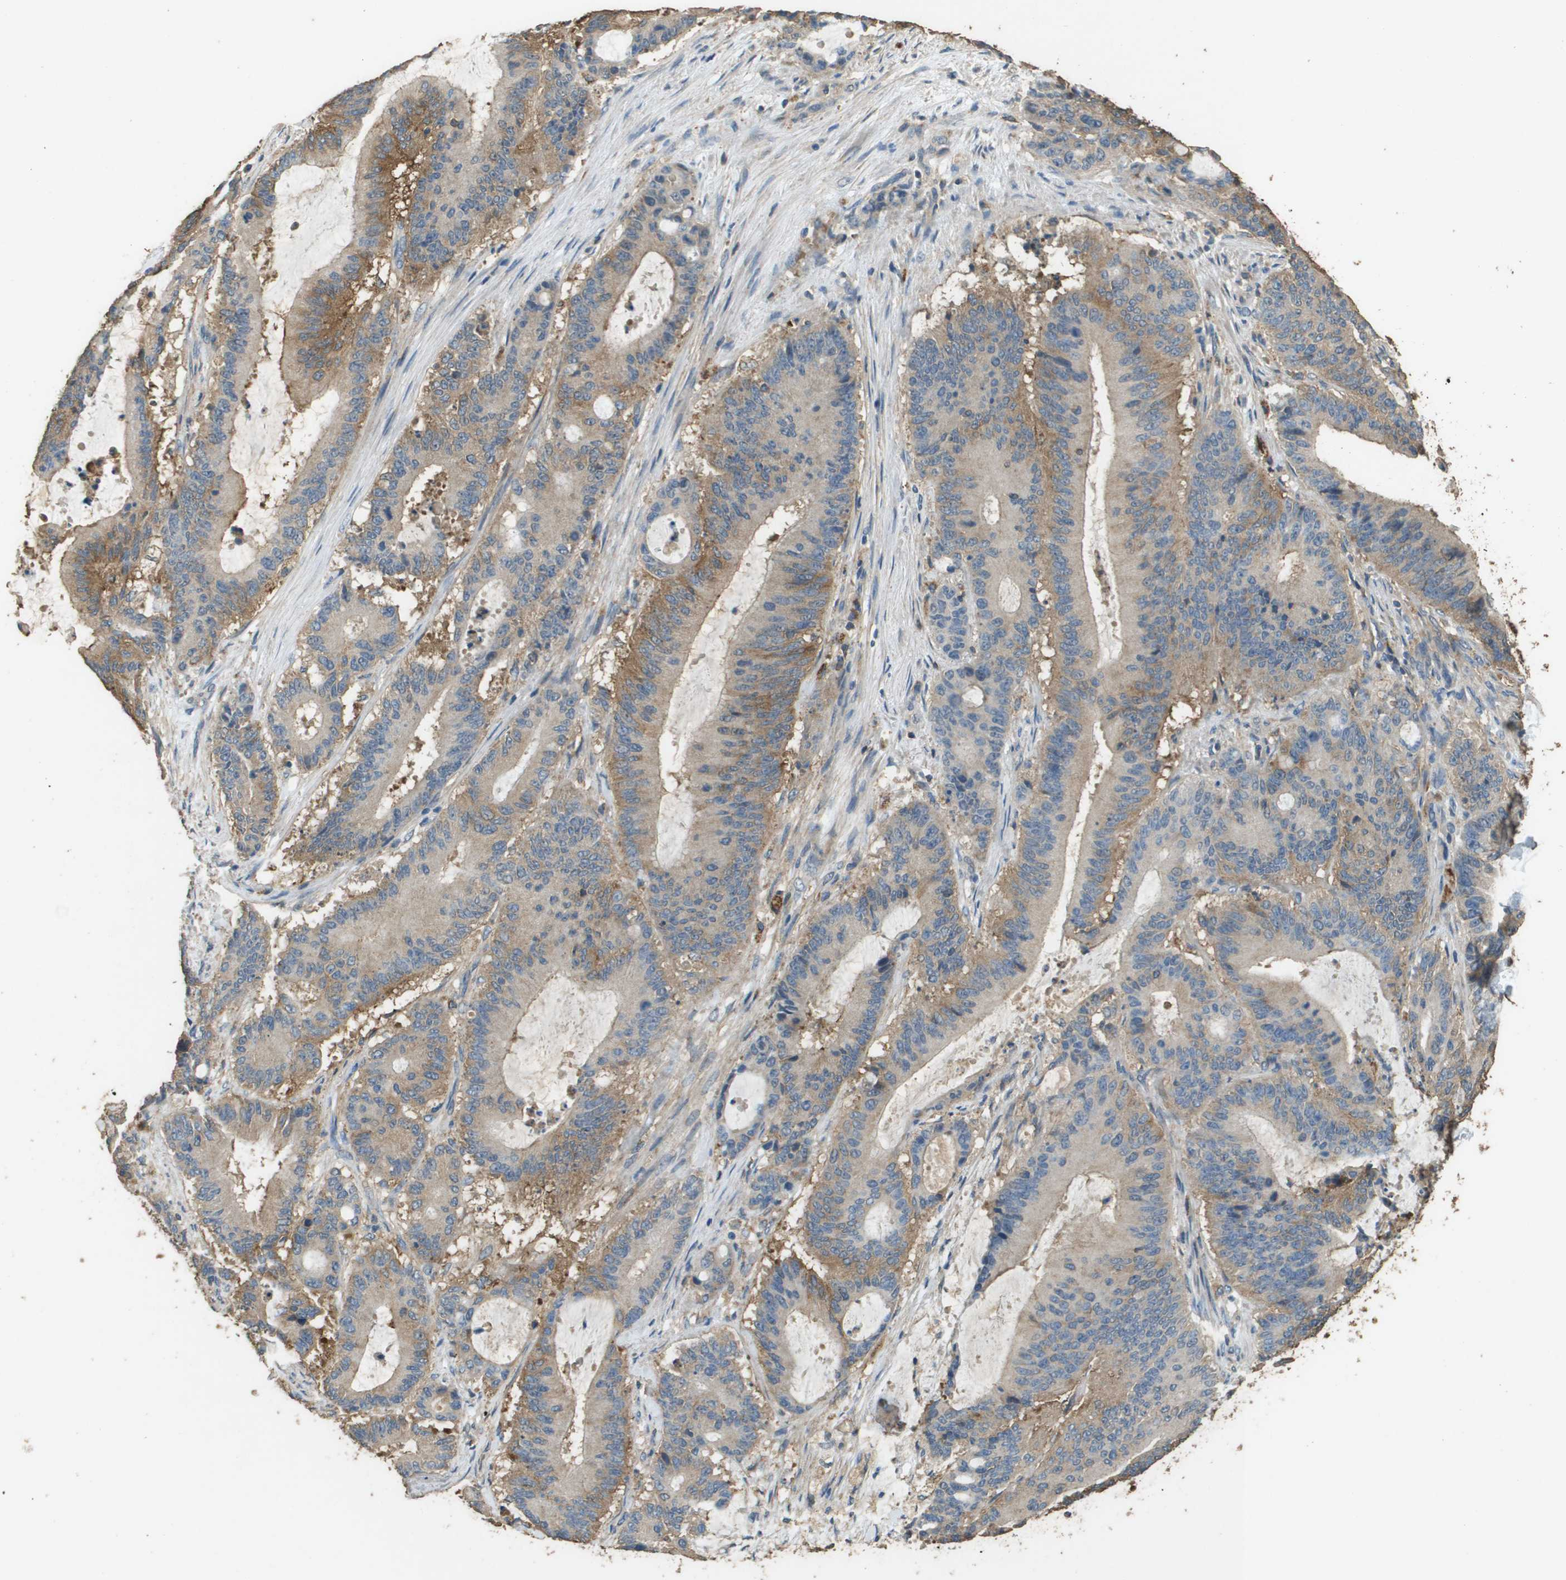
{"staining": {"intensity": "moderate", "quantity": ">75%", "location": "cytoplasmic/membranous"}, "tissue": "liver cancer", "cell_type": "Tumor cells", "image_type": "cancer", "snomed": [{"axis": "morphology", "description": "Cholangiocarcinoma"}, {"axis": "topography", "description": "Liver"}], "caption": "A brown stain labels moderate cytoplasmic/membranous expression of a protein in liver cancer (cholangiocarcinoma) tumor cells.", "gene": "MS4A7", "patient": {"sex": "female", "age": 73}}